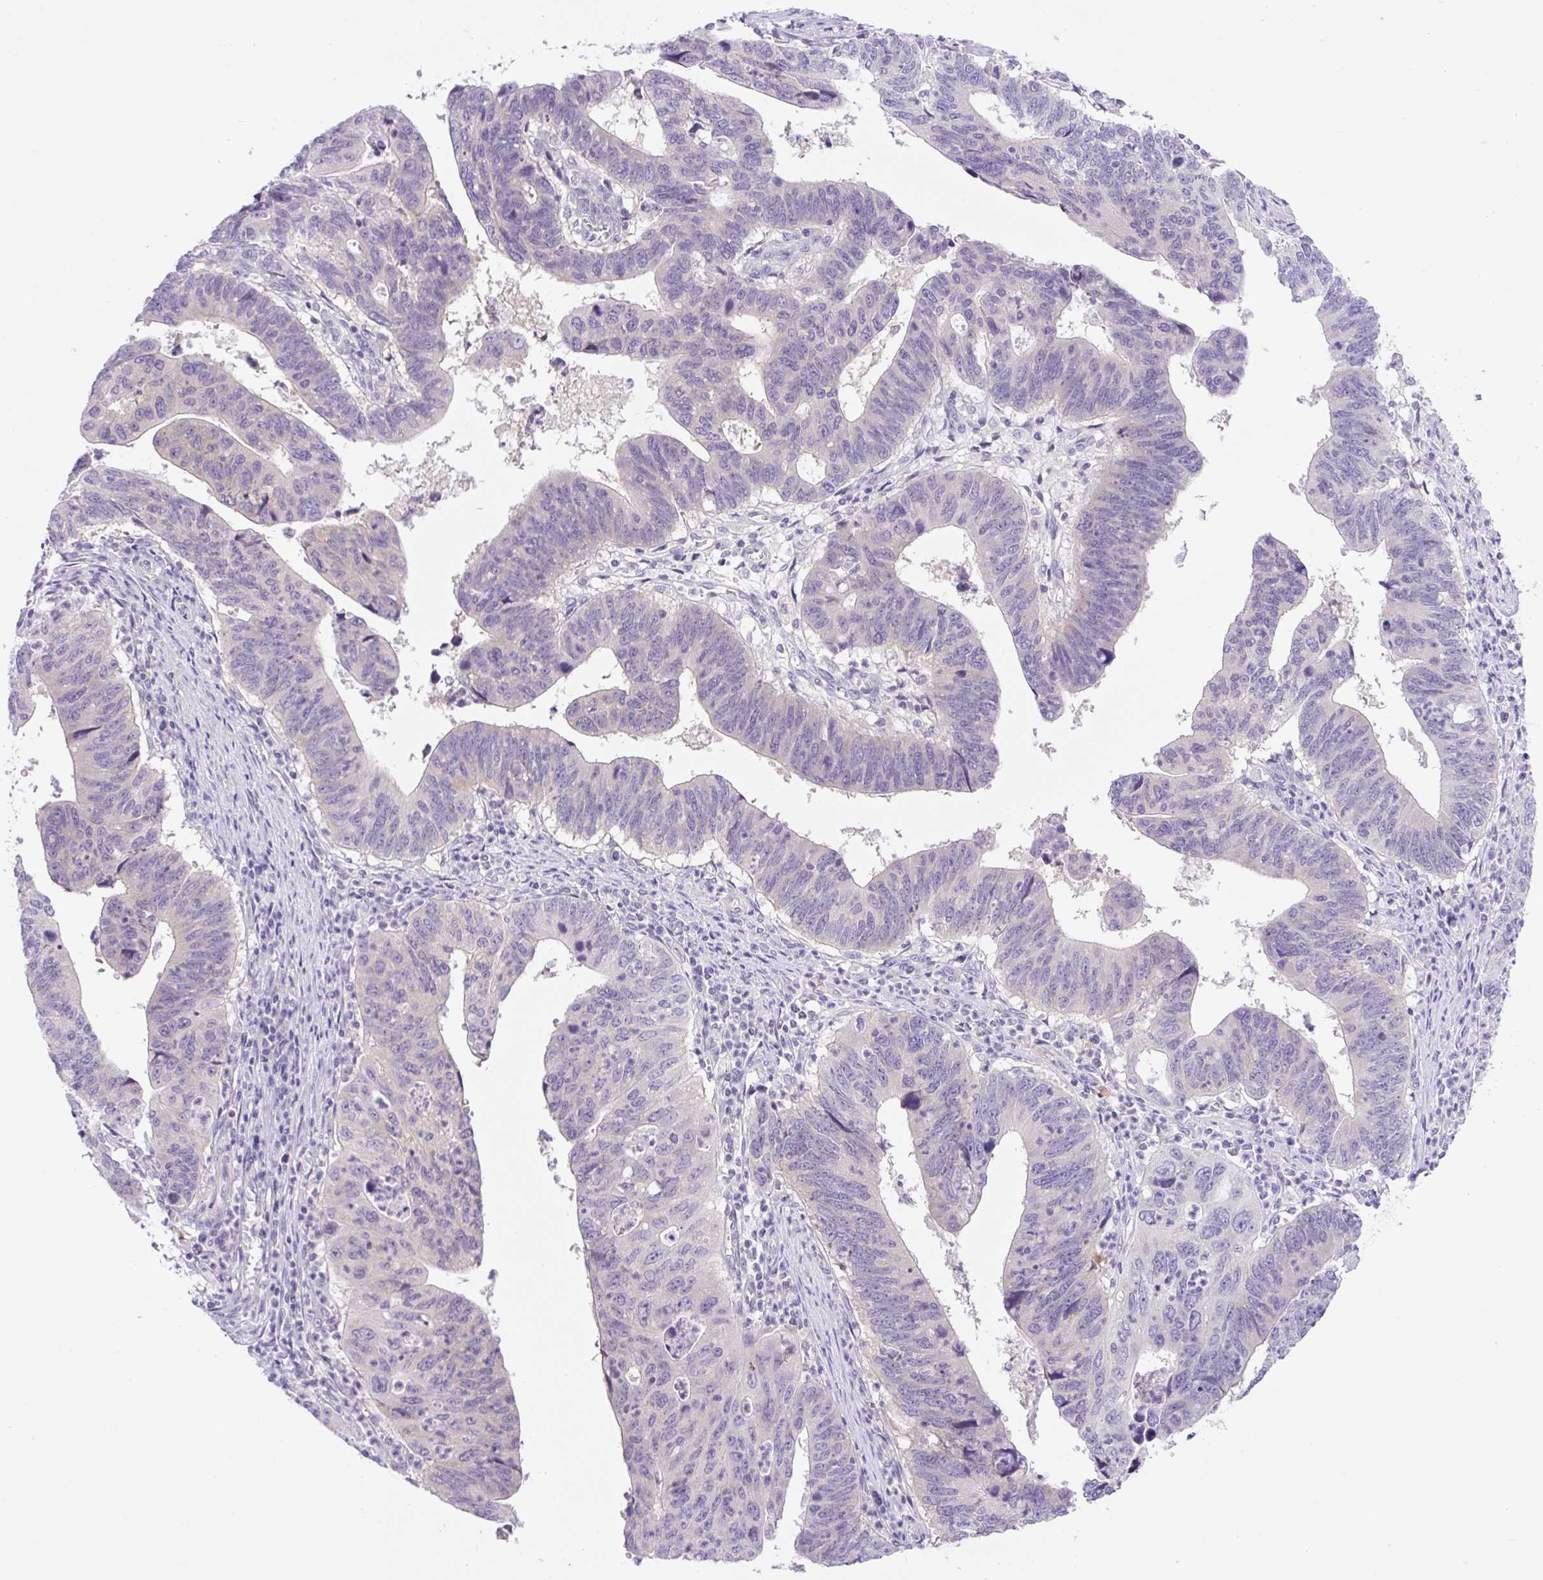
{"staining": {"intensity": "weak", "quantity": "<25%", "location": "cytoplasmic/membranous"}, "tissue": "stomach cancer", "cell_type": "Tumor cells", "image_type": "cancer", "snomed": [{"axis": "morphology", "description": "Adenocarcinoma, NOS"}, {"axis": "topography", "description": "Stomach"}], "caption": "High power microscopy histopathology image of an immunohistochemistry micrograph of adenocarcinoma (stomach), revealing no significant expression in tumor cells.", "gene": "CAMK2B", "patient": {"sex": "male", "age": 59}}